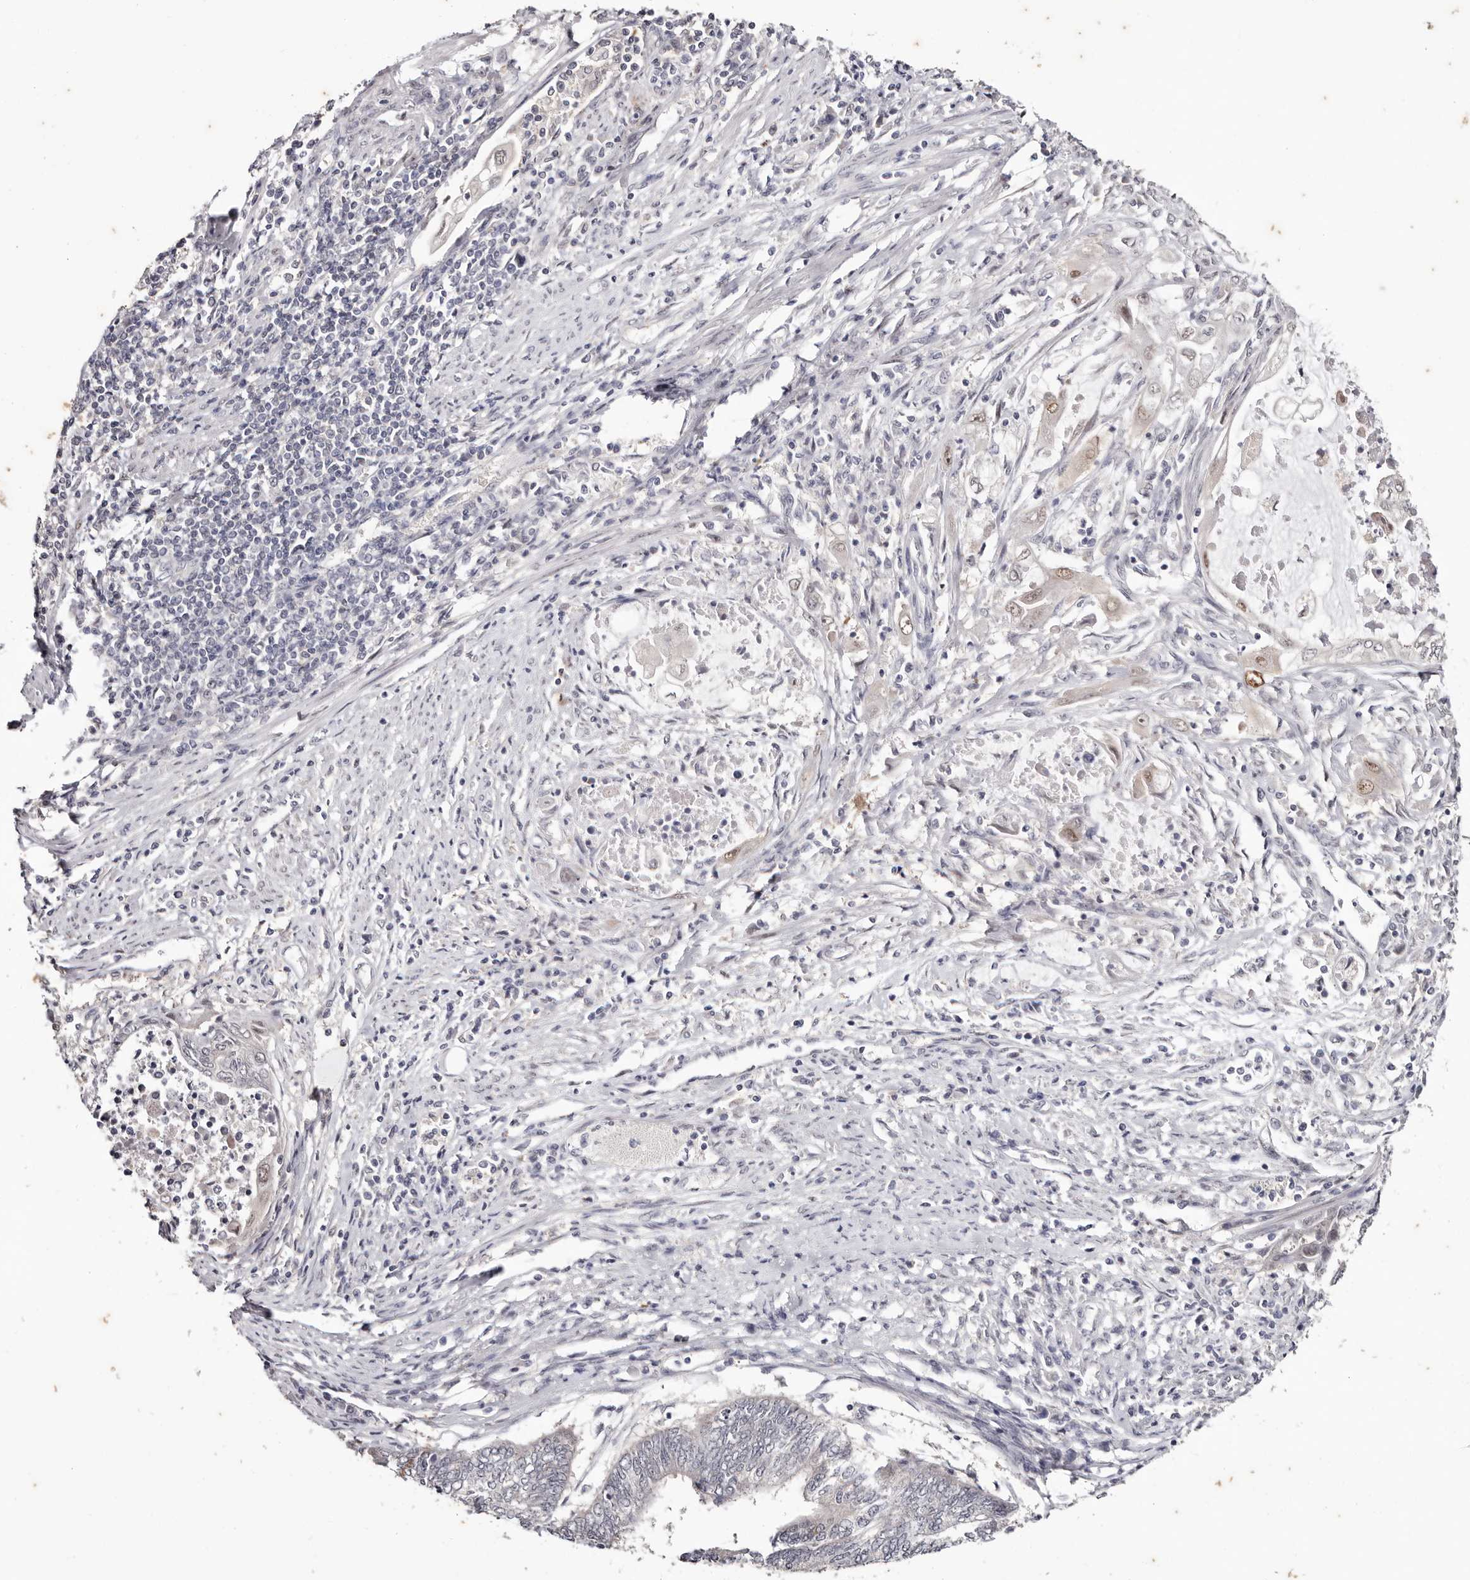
{"staining": {"intensity": "weak", "quantity": "<25%", "location": "nuclear"}, "tissue": "endometrial cancer", "cell_type": "Tumor cells", "image_type": "cancer", "snomed": [{"axis": "morphology", "description": "Adenocarcinoma, NOS"}, {"axis": "topography", "description": "Uterus"}, {"axis": "topography", "description": "Endometrium"}], "caption": "IHC micrograph of human adenocarcinoma (endometrial) stained for a protein (brown), which shows no staining in tumor cells. The staining is performed using DAB (3,3'-diaminobenzidine) brown chromogen with nuclei counter-stained in using hematoxylin.", "gene": "TYW3", "patient": {"sex": "female", "age": 70}}